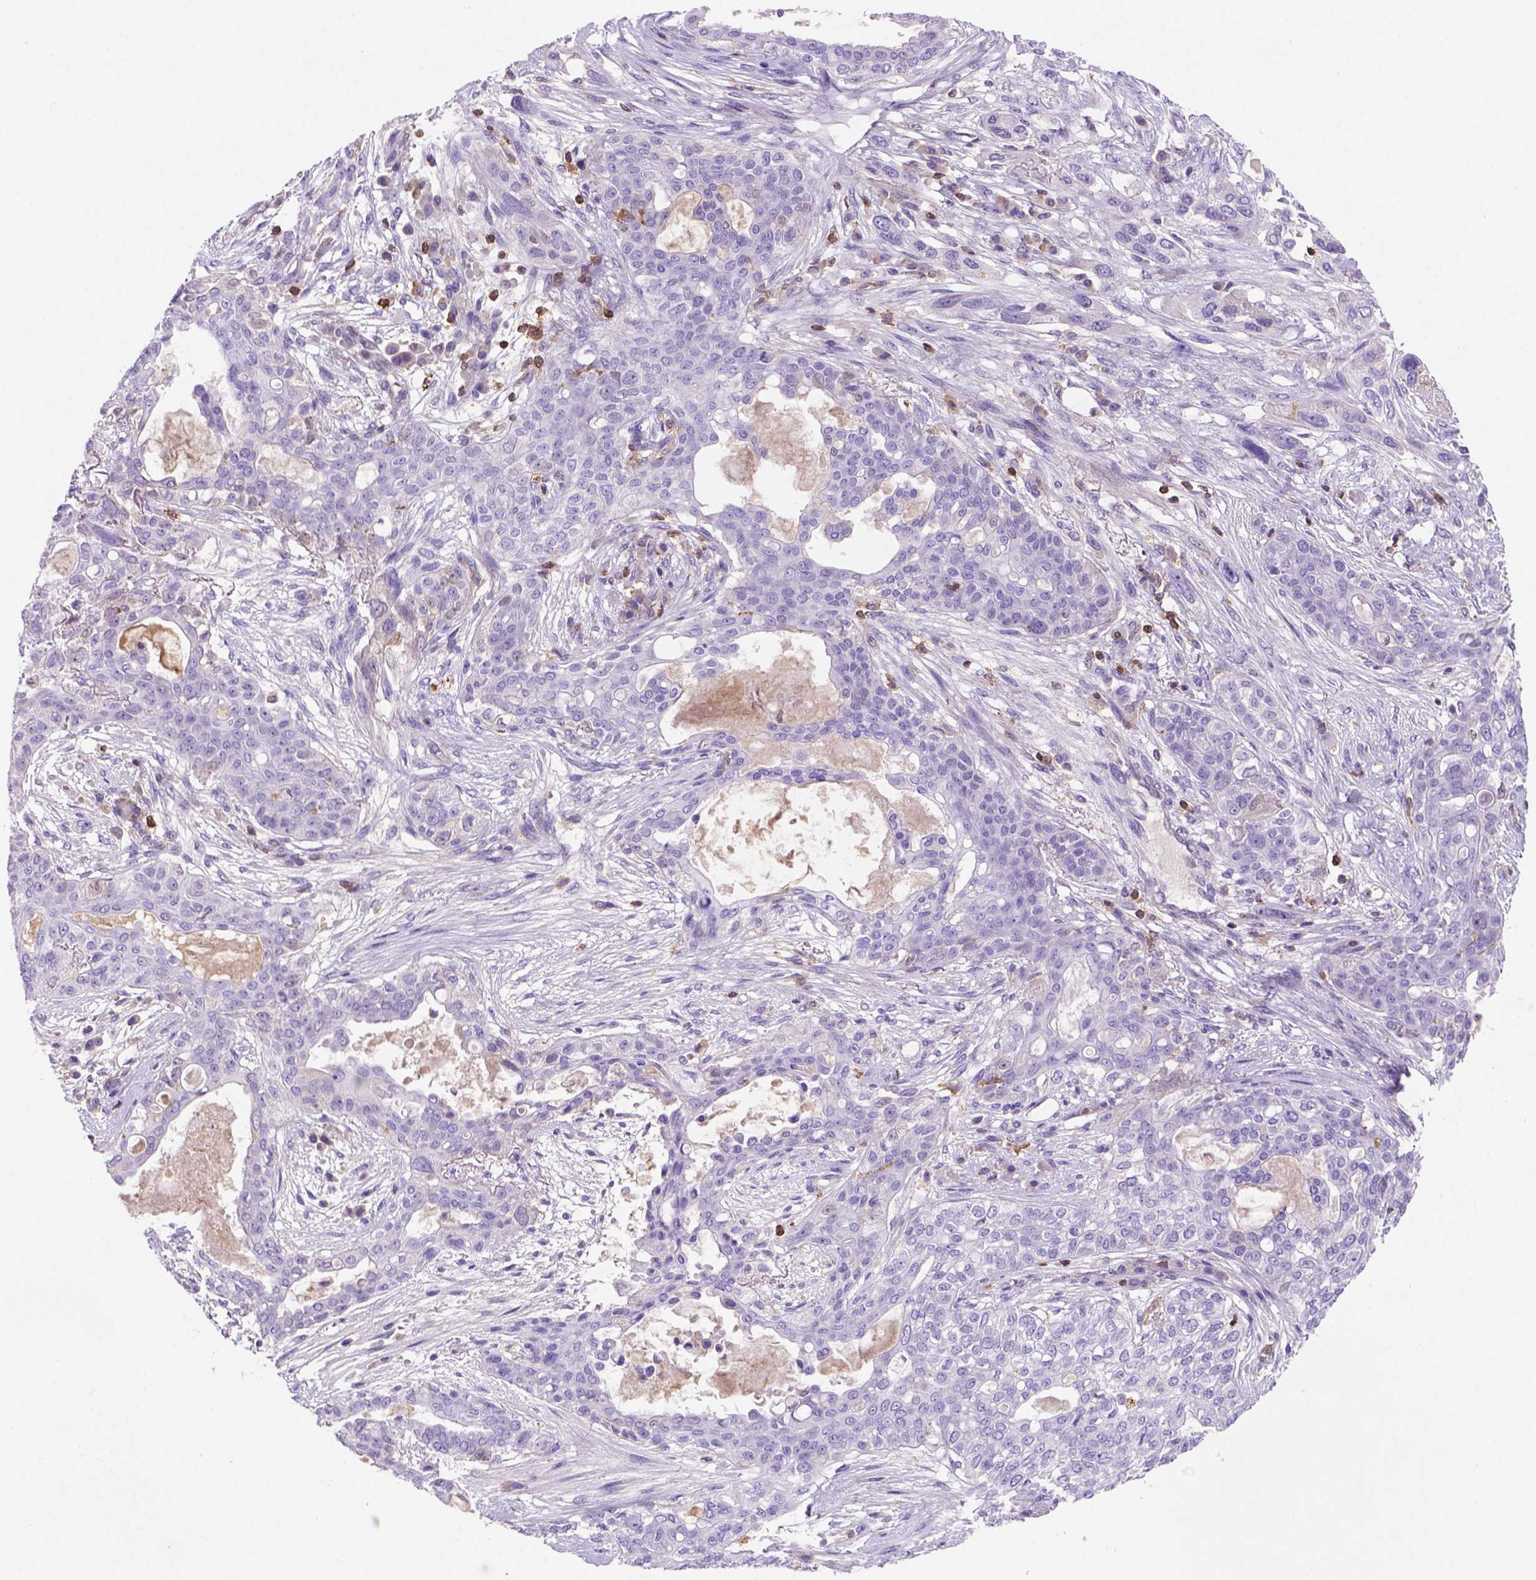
{"staining": {"intensity": "negative", "quantity": "none", "location": "none"}, "tissue": "lung cancer", "cell_type": "Tumor cells", "image_type": "cancer", "snomed": [{"axis": "morphology", "description": "Squamous cell carcinoma, NOS"}, {"axis": "topography", "description": "Lung"}], "caption": "Histopathology image shows no protein staining in tumor cells of squamous cell carcinoma (lung) tissue.", "gene": "INPP5D", "patient": {"sex": "female", "age": 70}}